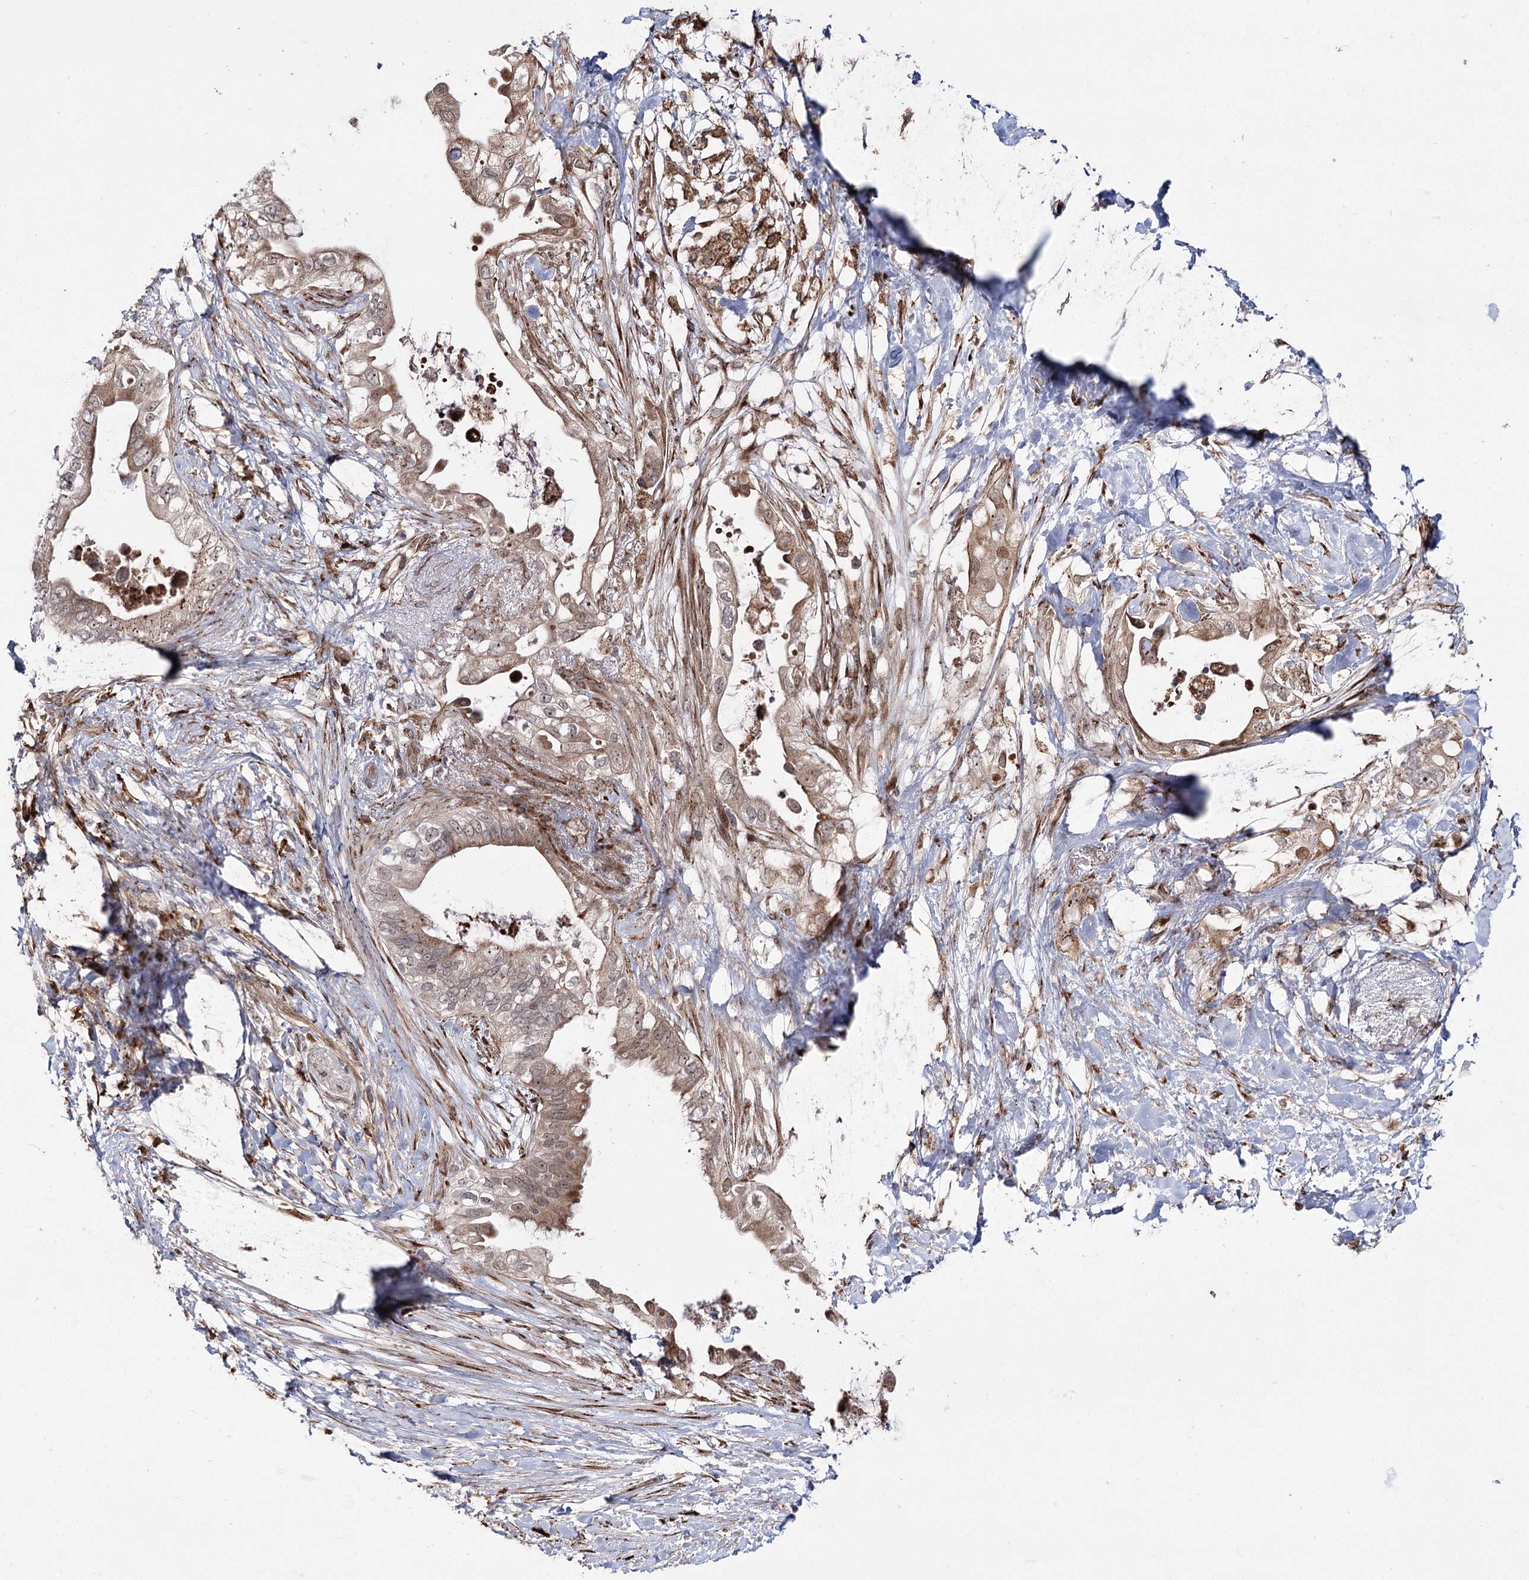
{"staining": {"intensity": "weak", "quantity": ">75%", "location": "cytoplasmic/membranous"}, "tissue": "pancreatic cancer", "cell_type": "Tumor cells", "image_type": "cancer", "snomed": [{"axis": "morphology", "description": "Adenocarcinoma, NOS"}, {"axis": "topography", "description": "Pancreas"}], "caption": "Weak cytoplasmic/membranous positivity is appreciated in approximately >75% of tumor cells in pancreatic adenocarcinoma. The staining was performed using DAB (3,3'-diaminobenzidine), with brown indicating positive protein expression. Nuclei are stained blue with hematoxylin.", "gene": "FANCL", "patient": {"sex": "female", "age": 56}}